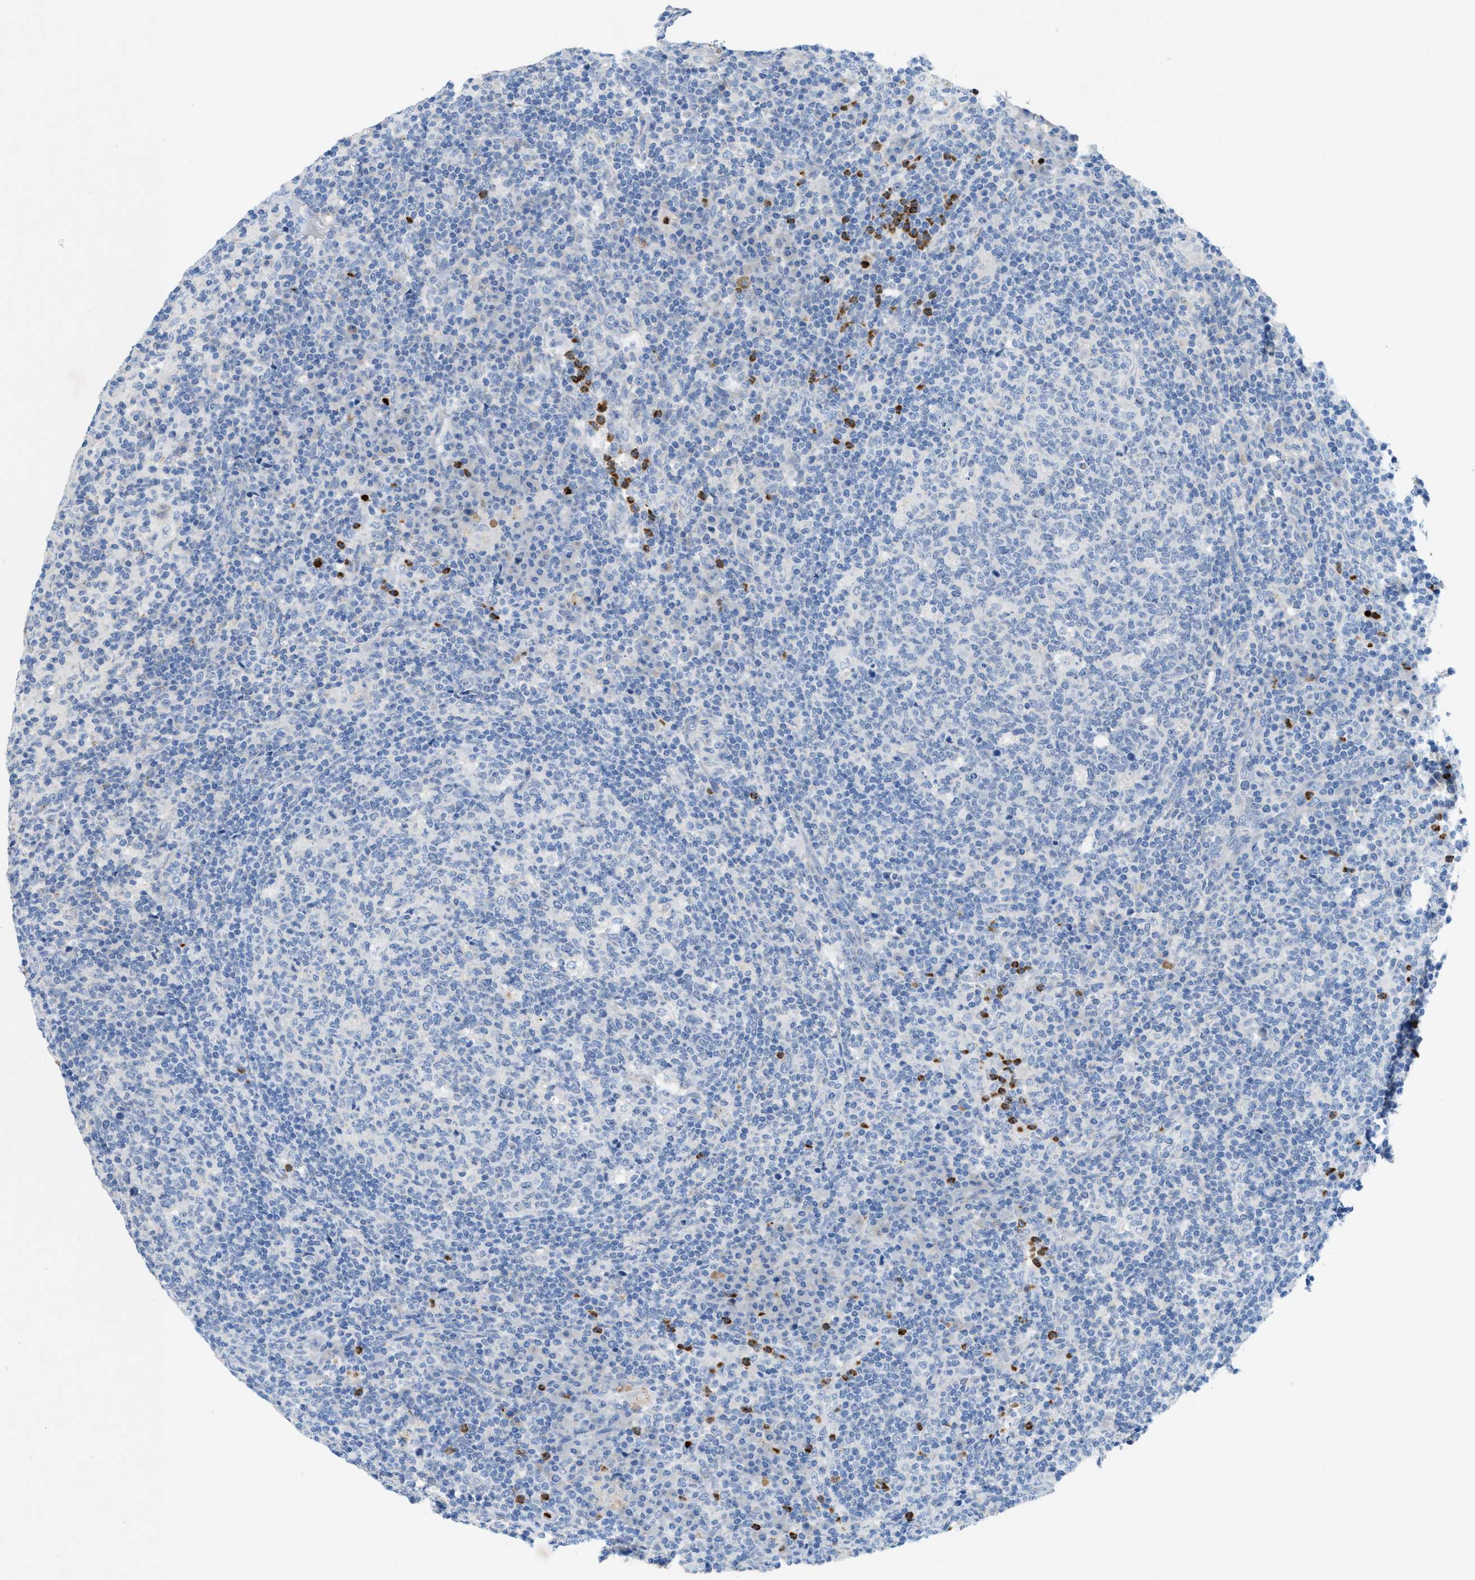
{"staining": {"intensity": "negative", "quantity": "none", "location": "none"}, "tissue": "lymph node", "cell_type": "Germinal center cells", "image_type": "normal", "snomed": [{"axis": "morphology", "description": "Normal tissue, NOS"}, {"axis": "morphology", "description": "Inflammation, NOS"}, {"axis": "topography", "description": "Lymph node"}], "caption": "A high-resolution micrograph shows immunohistochemistry (IHC) staining of unremarkable lymph node, which demonstrates no significant expression in germinal center cells.", "gene": "CKLF", "patient": {"sex": "male", "age": 55}}